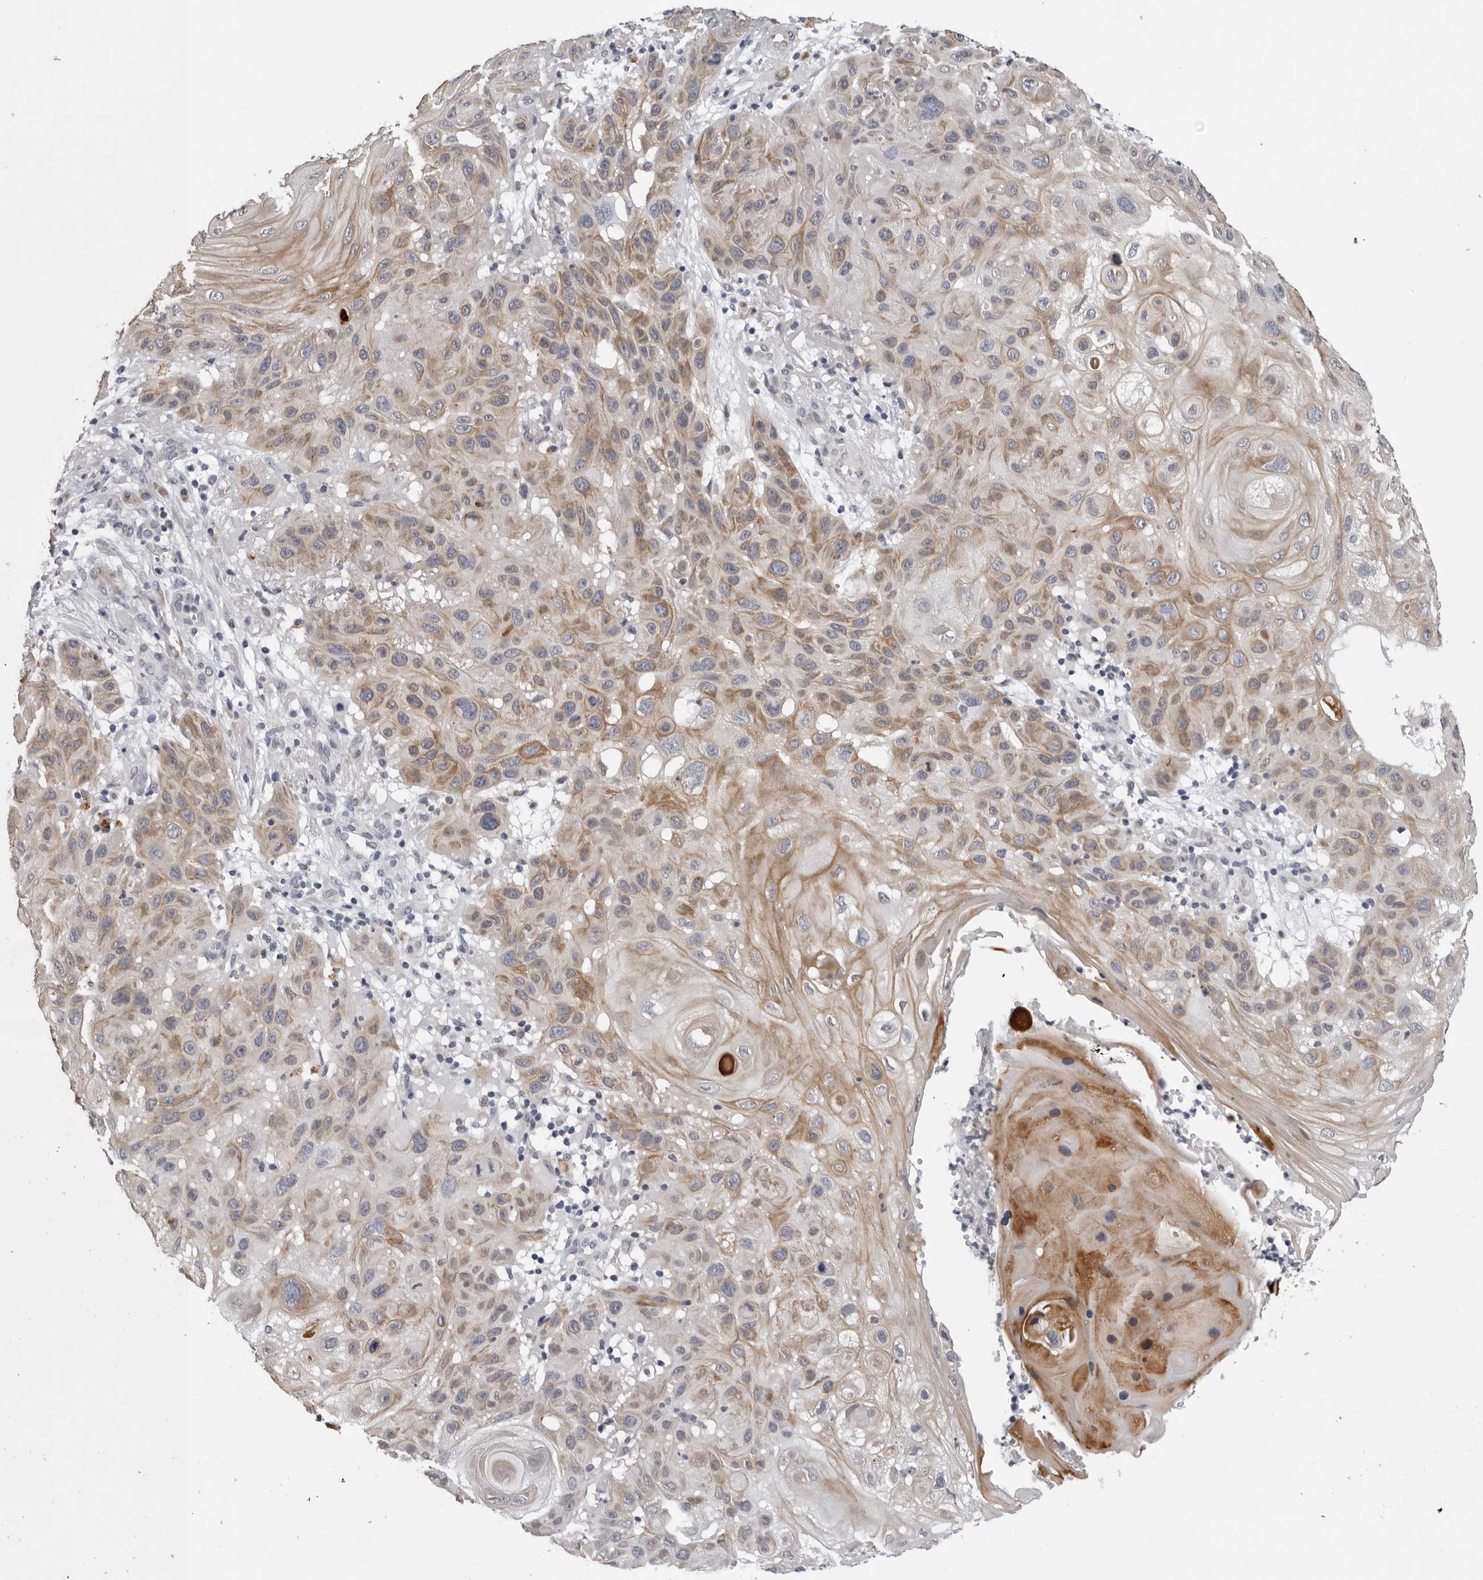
{"staining": {"intensity": "moderate", "quantity": "25%-75%", "location": "cytoplasmic/membranous"}, "tissue": "skin cancer", "cell_type": "Tumor cells", "image_type": "cancer", "snomed": [{"axis": "morphology", "description": "Normal tissue, NOS"}, {"axis": "morphology", "description": "Squamous cell carcinoma, NOS"}, {"axis": "topography", "description": "Skin"}], "caption": "Skin cancer was stained to show a protein in brown. There is medium levels of moderate cytoplasmic/membranous positivity in approximately 25%-75% of tumor cells.", "gene": "CPT2", "patient": {"sex": "female", "age": 96}}